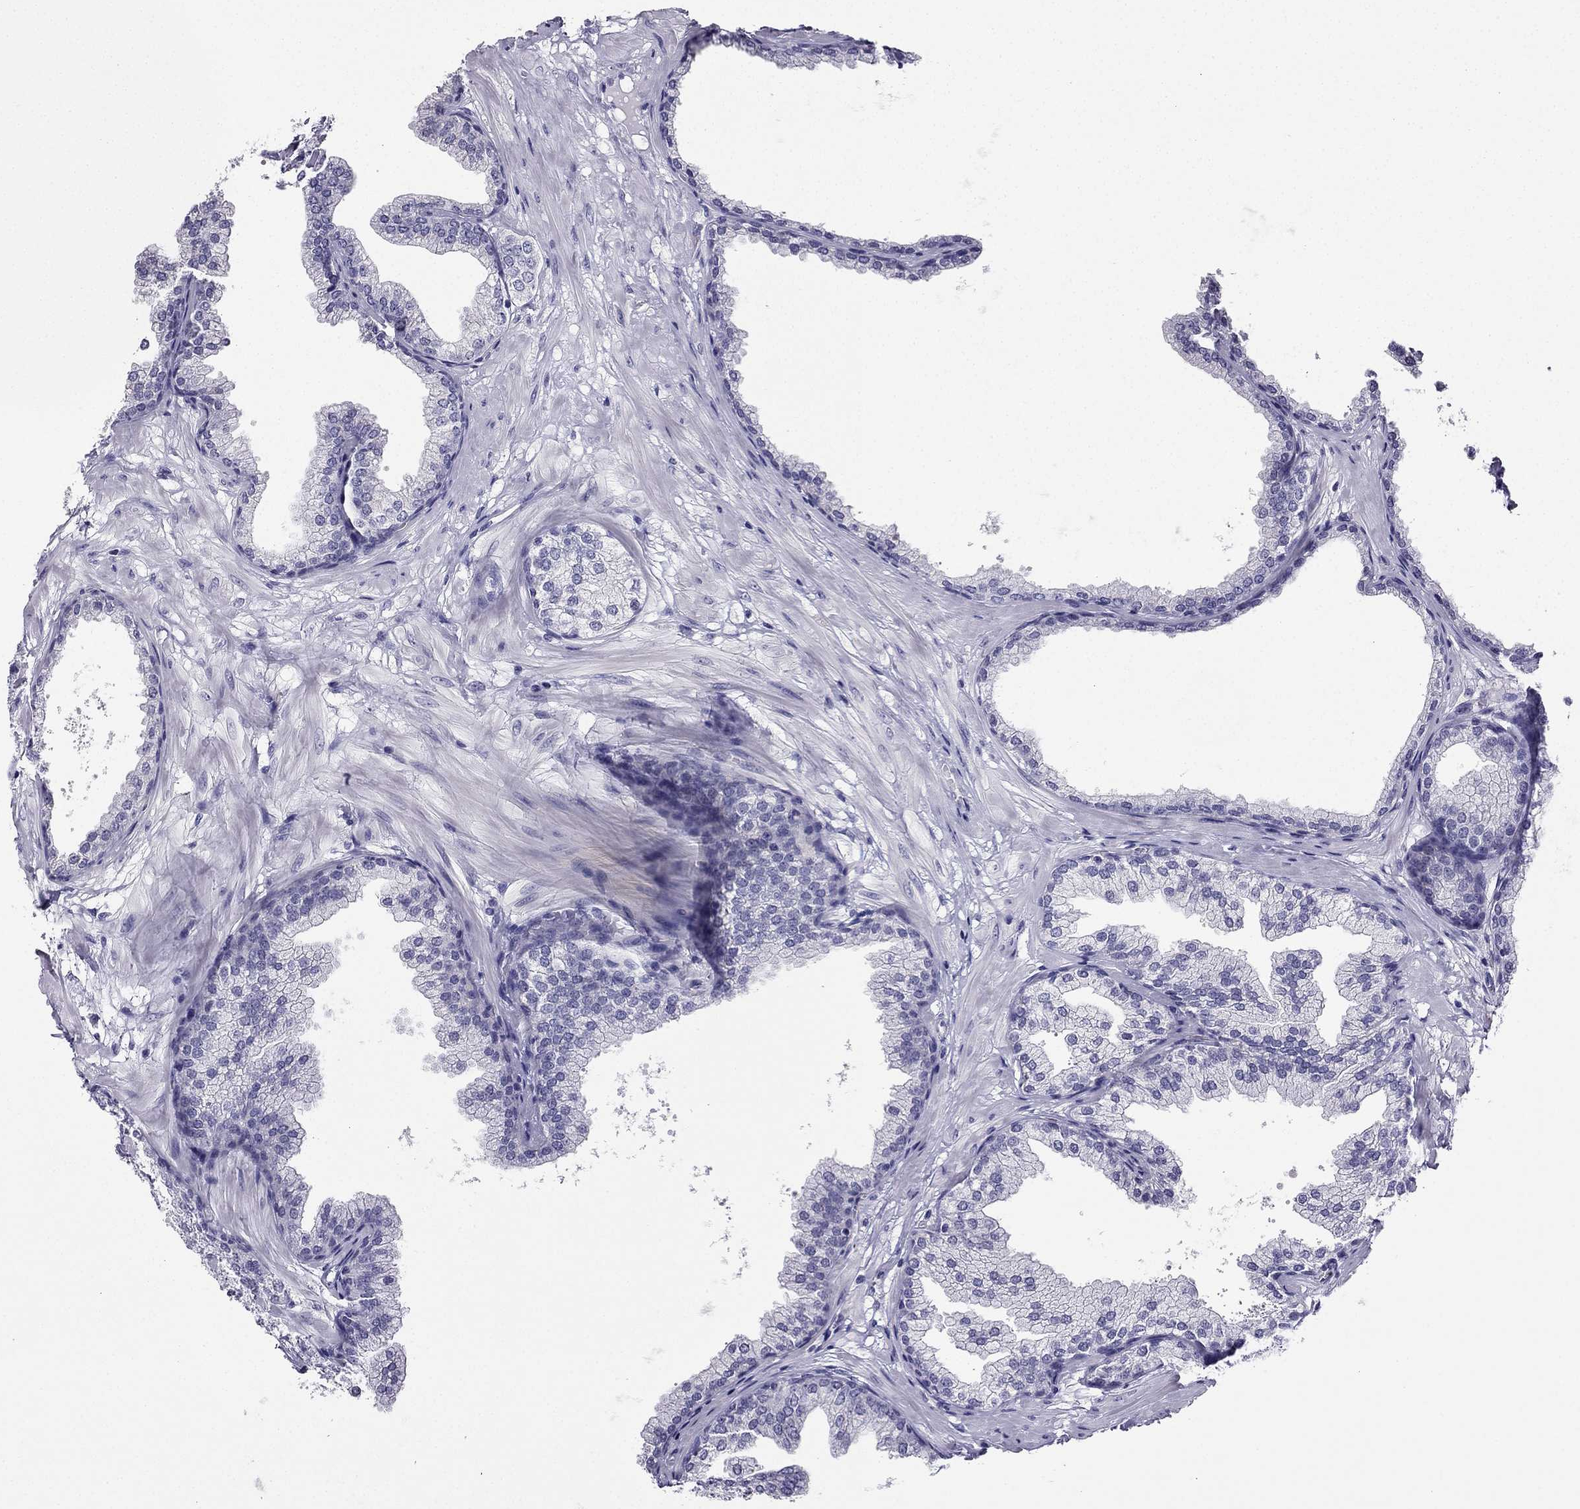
{"staining": {"intensity": "negative", "quantity": "none", "location": "none"}, "tissue": "prostate", "cell_type": "Glandular cells", "image_type": "normal", "snomed": [{"axis": "morphology", "description": "Normal tissue, NOS"}, {"axis": "topography", "description": "Prostate"}], "caption": "Immunohistochemistry (IHC) photomicrograph of normal prostate: human prostate stained with DAB demonstrates no significant protein staining in glandular cells.", "gene": "KCNJ10", "patient": {"sex": "male", "age": 37}}